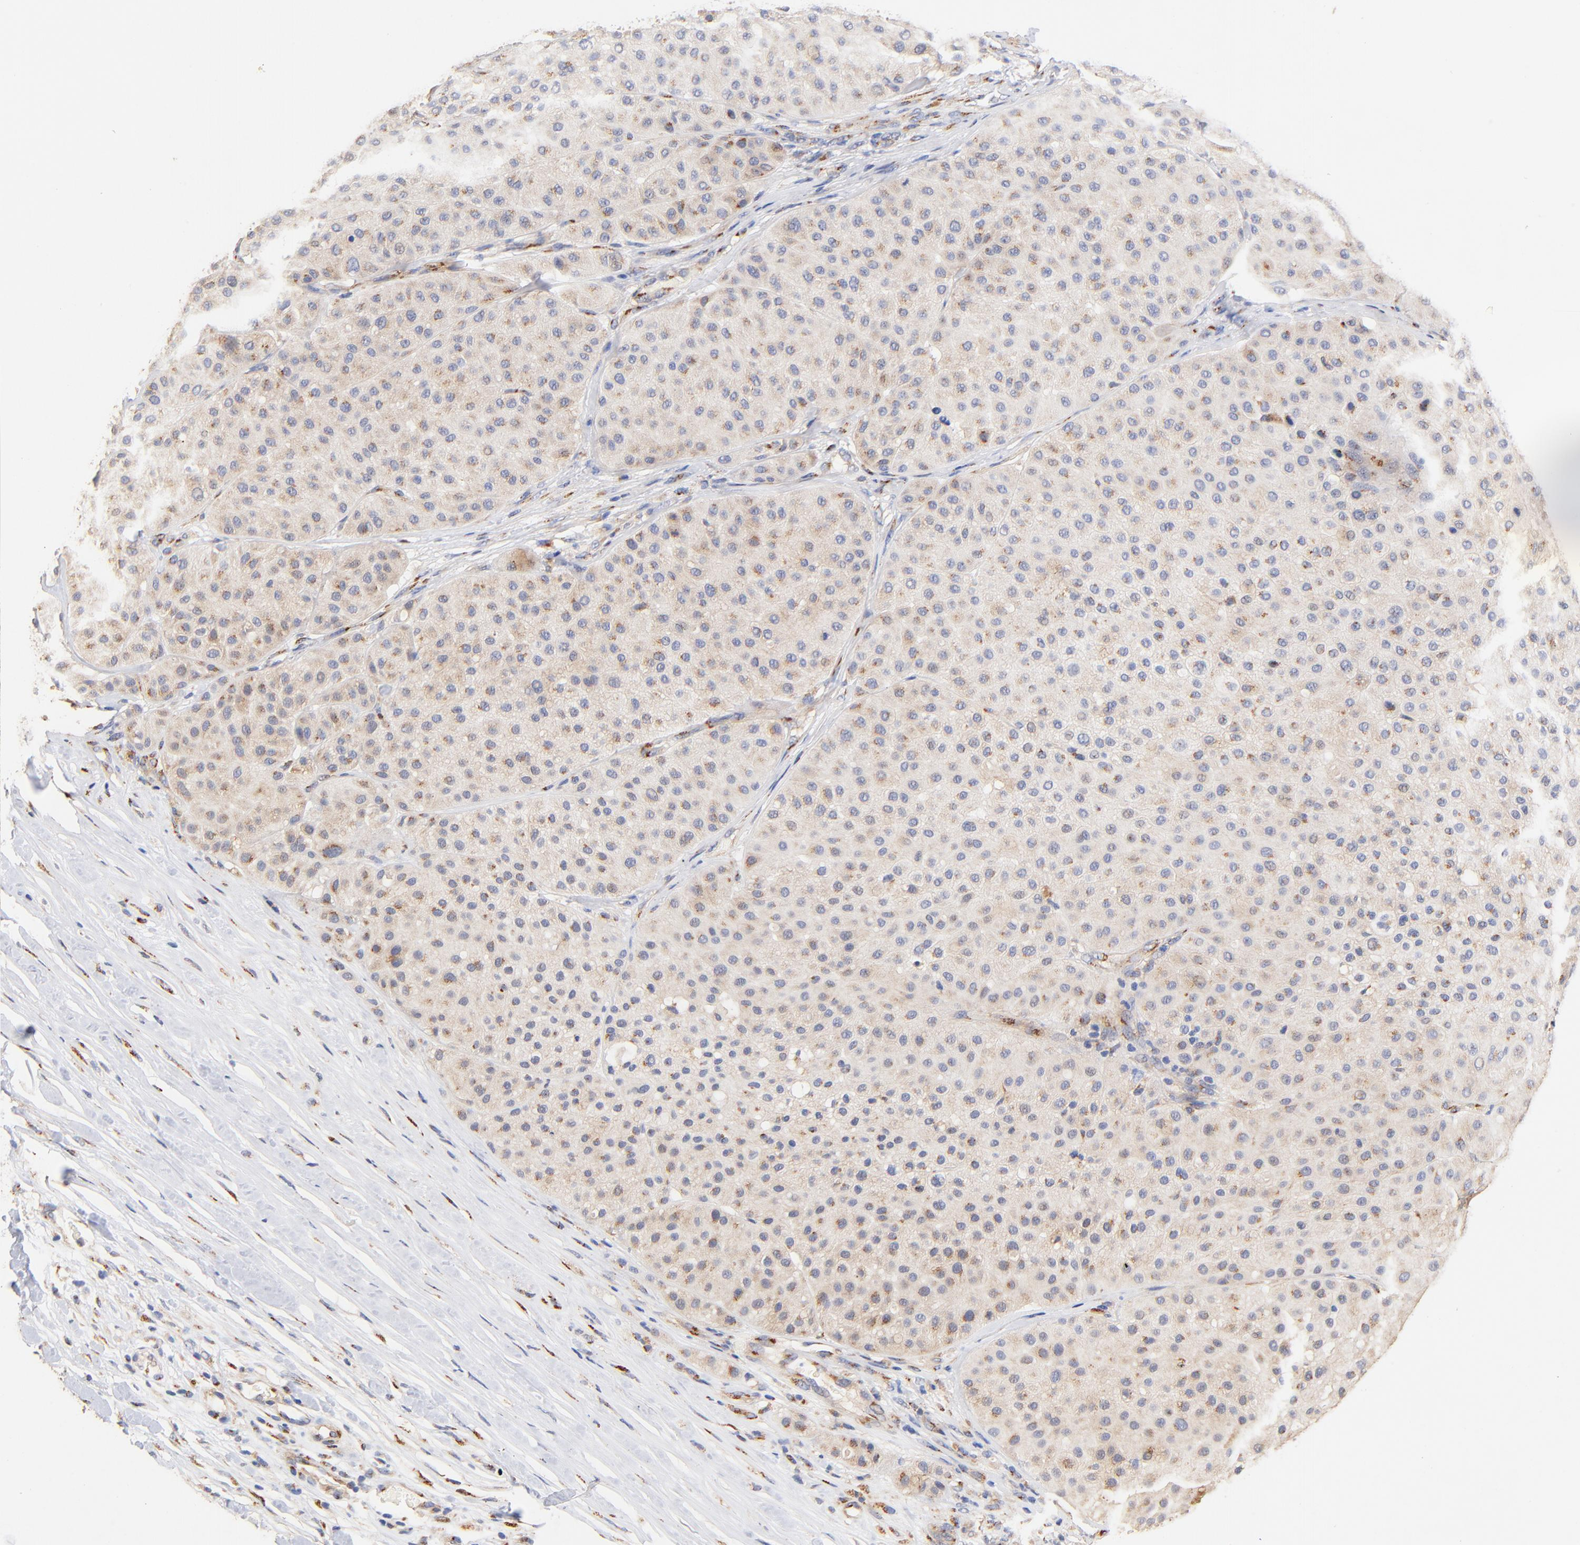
{"staining": {"intensity": "weak", "quantity": "<25%", "location": "cytoplasmic/membranous"}, "tissue": "melanoma", "cell_type": "Tumor cells", "image_type": "cancer", "snomed": [{"axis": "morphology", "description": "Normal tissue, NOS"}, {"axis": "morphology", "description": "Malignant melanoma, Metastatic site"}, {"axis": "topography", "description": "Skin"}], "caption": "The IHC photomicrograph has no significant positivity in tumor cells of melanoma tissue.", "gene": "FMNL3", "patient": {"sex": "male", "age": 41}}